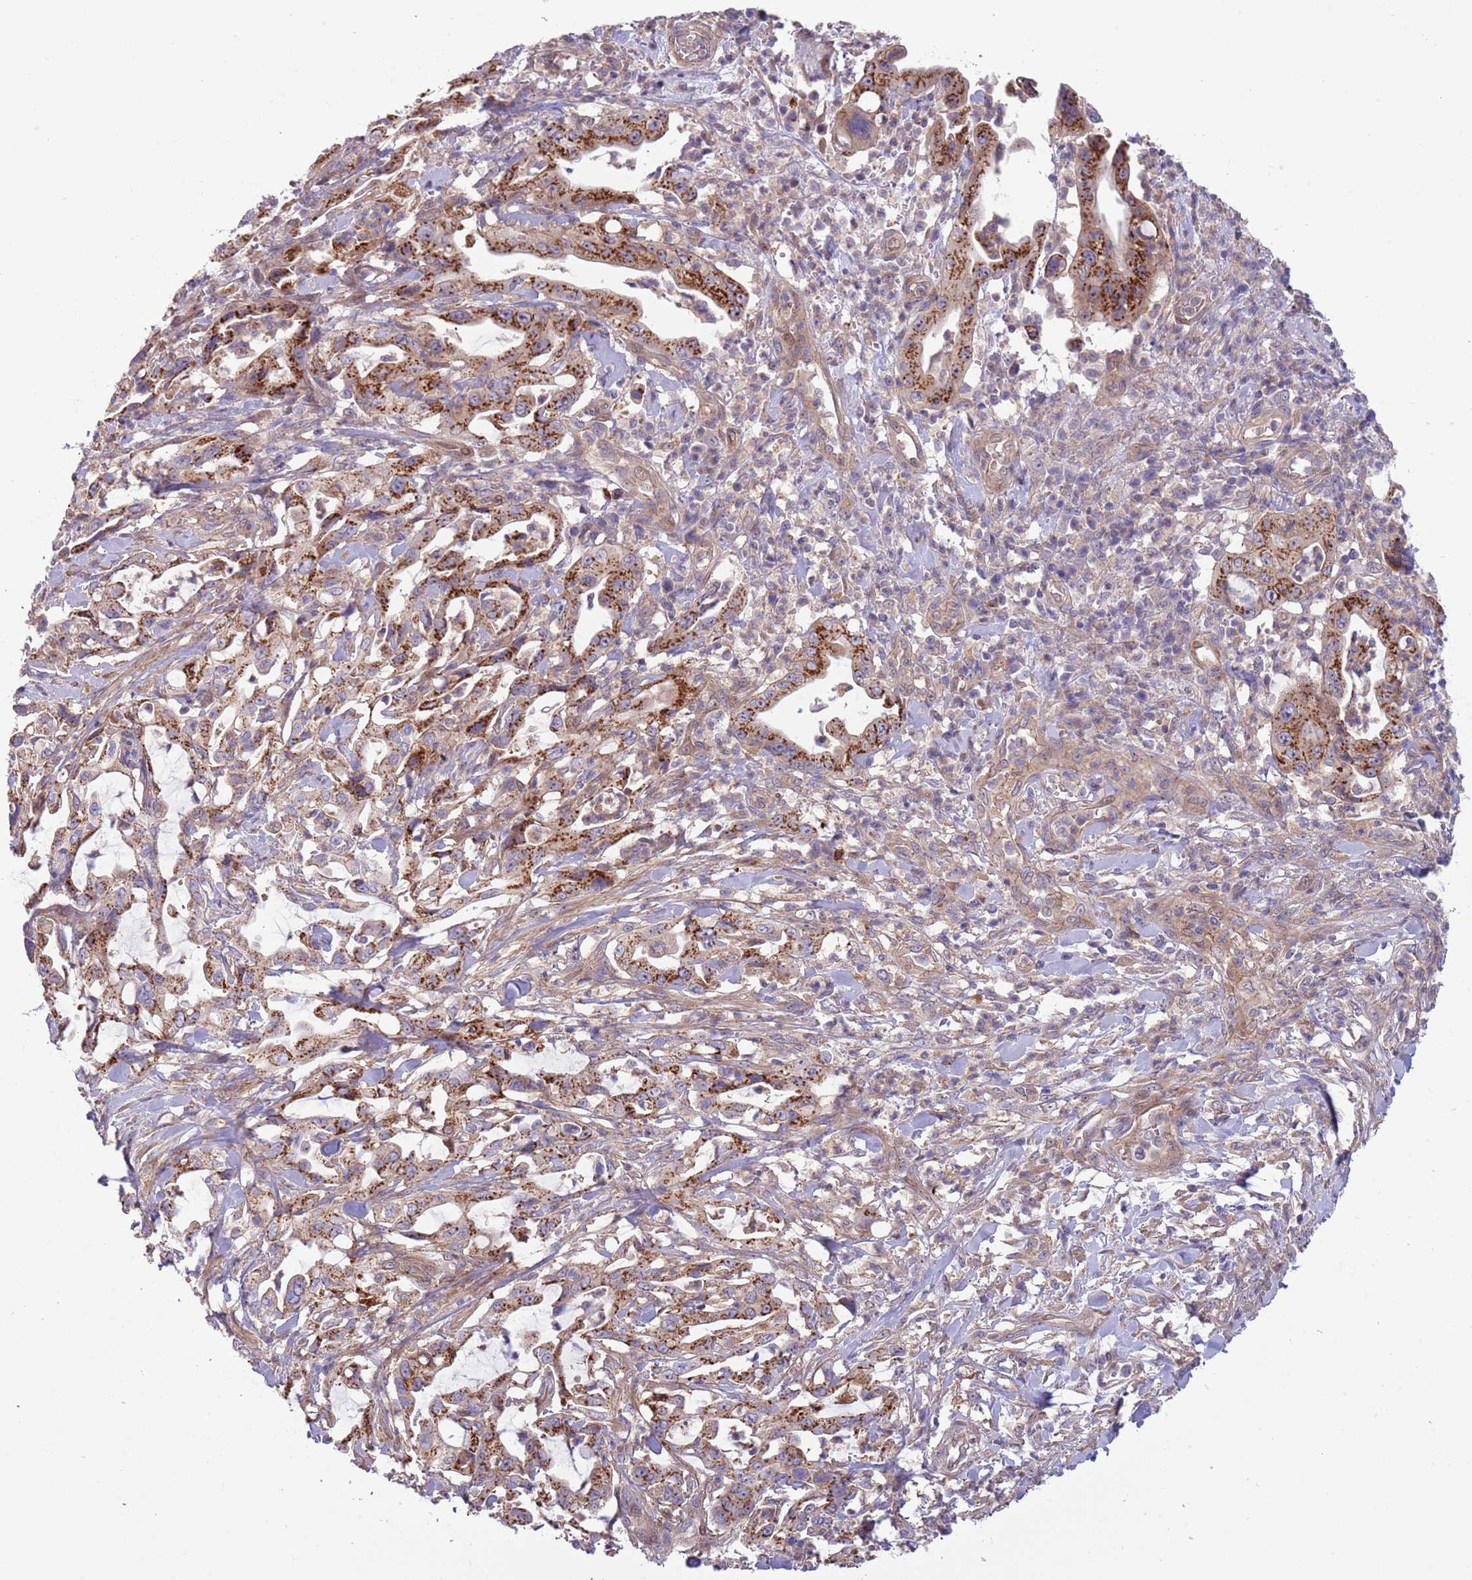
{"staining": {"intensity": "strong", "quantity": ">75%", "location": "cytoplasmic/membranous"}, "tissue": "pancreatic cancer", "cell_type": "Tumor cells", "image_type": "cancer", "snomed": [{"axis": "morphology", "description": "Adenocarcinoma, NOS"}, {"axis": "topography", "description": "Pancreas"}], "caption": "Protein expression by immunohistochemistry (IHC) exhibits strong cytoplasmic/membranous expression in about >75% of tumor cells in pancreatic adenocarcinoma. The staining is performed using DAB brown chromogen to label protein expression. The nuclei are counter-stained blue using hematoxylin.", "gene": "ITGB6", "patient": {"sex": "female", "age": 61}}